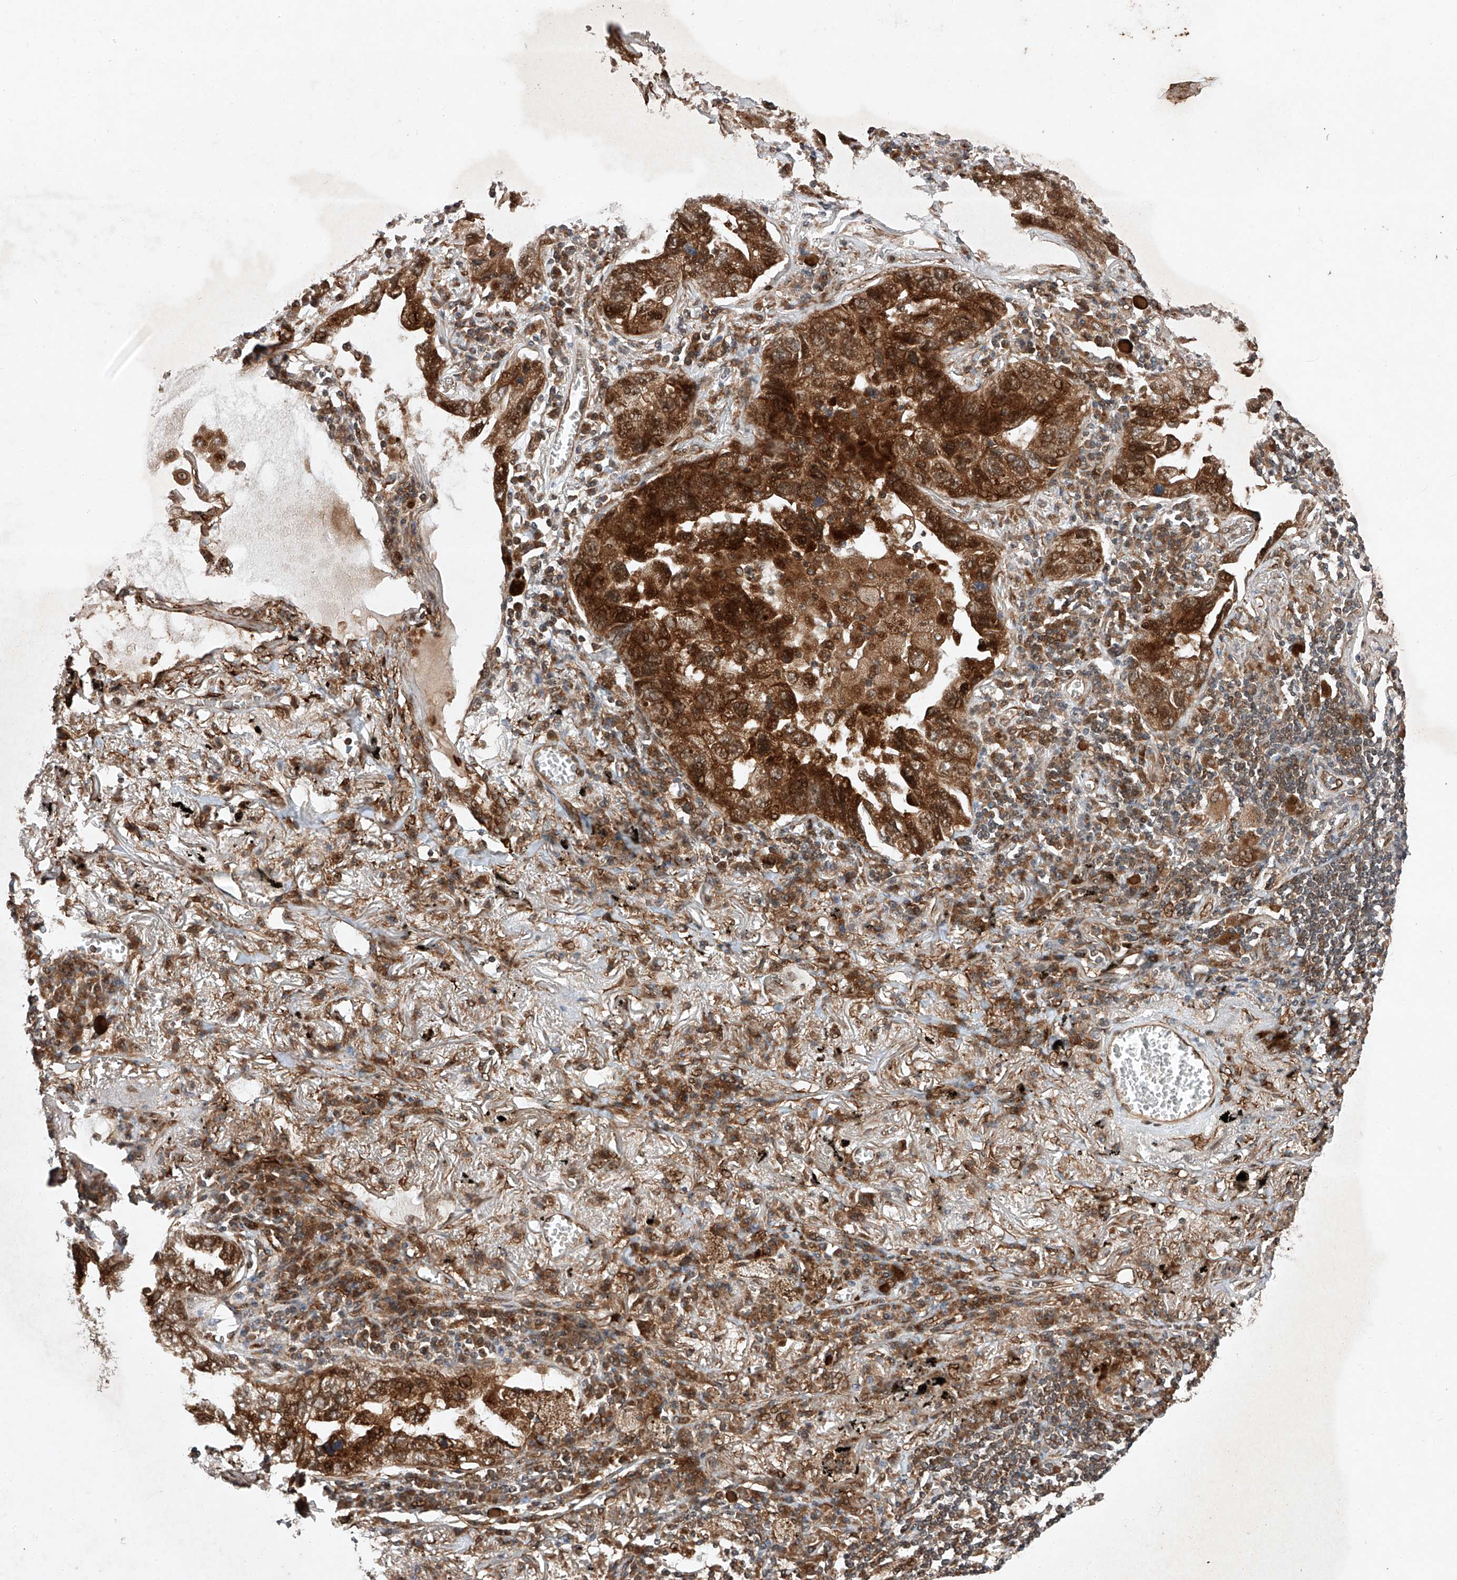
{"staining": {"intensity": "strong", "quantity": ">75%", "location": "cytoplasmic/membranous,nuclear"}, "tissue": "lung cancer", "cell_type": "Tumor cells", "image_type": "cancer", "snomed": [{"axis": "morphology", "description": "Adenocarcinoma, NOS"}, {"axis": "topography", "description": "Lung"}], "caption": "A micrograph showing strong cytoplasmic/membranous and nuclear staining in about >75% of tumor cells in adenocarcinoma (lung), as visualized by brown immunohistochemical staining.", "gene": "ZFP28", "patient": {"sex": "male", "age": 65}}